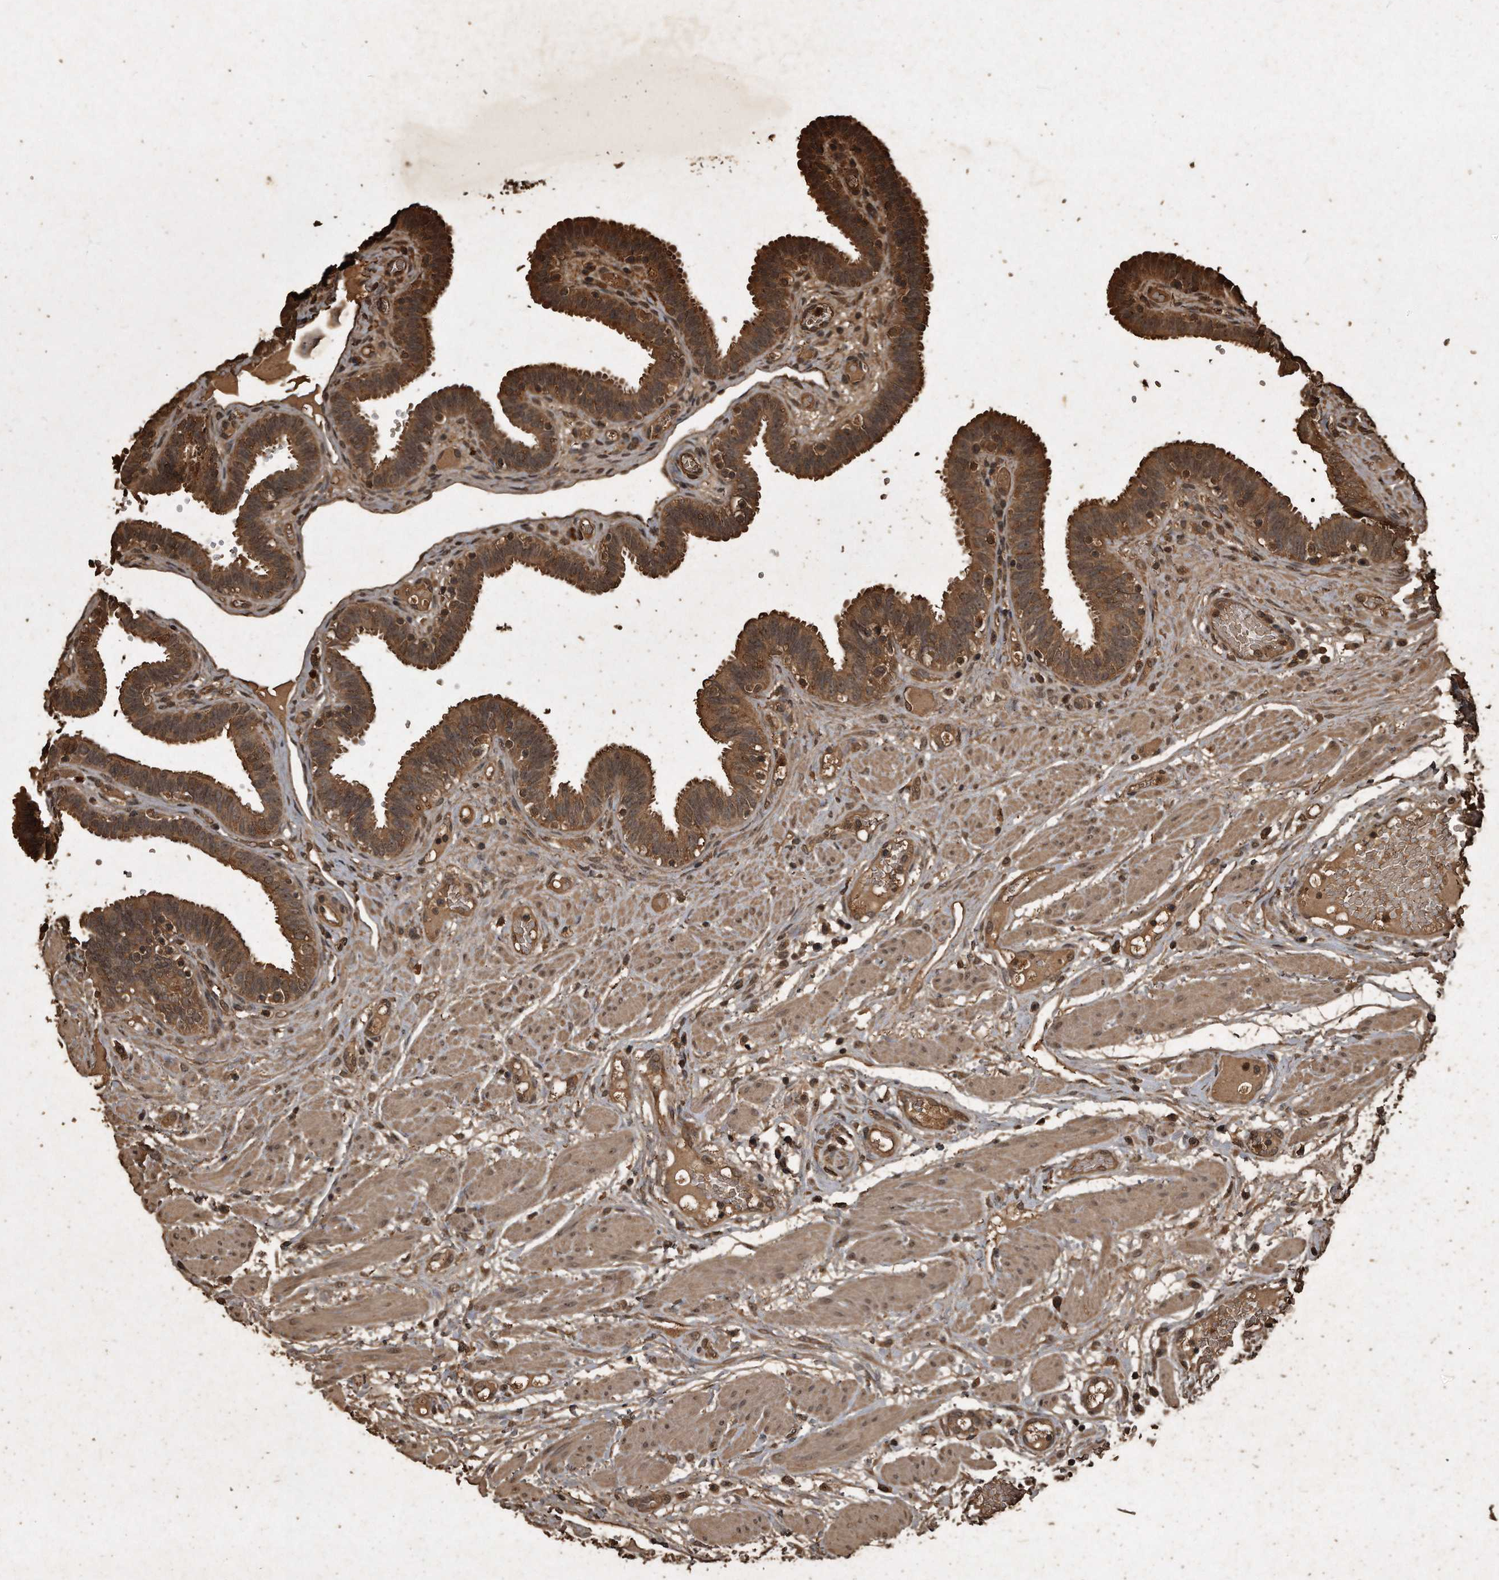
{"staining": {"intensity": "strong", "quantity": ">75%", "location": "cytoplasmic/membranous"}, "tissue": "fallopian tube", "cell_type": "Glandular cells", "image_type": "normal", "snomed": [{"axis": "morphology", "description": "Normal tissue, NOS"}, {"axis": "topography", "description": "Fallopian tube"}, {"axis": "topography", "description": "Placenta"}], "caption": "Immunohistochemistry (IHC) photomicrograph of benign human fallopian tube stained for a protein (brown), which demonstrates high levels of strong cytoplasmic/membranous staining in approximately >75% of glandular cells.", "gene": "CFLAR", "patient": {"sex": "female", "age": 32}}